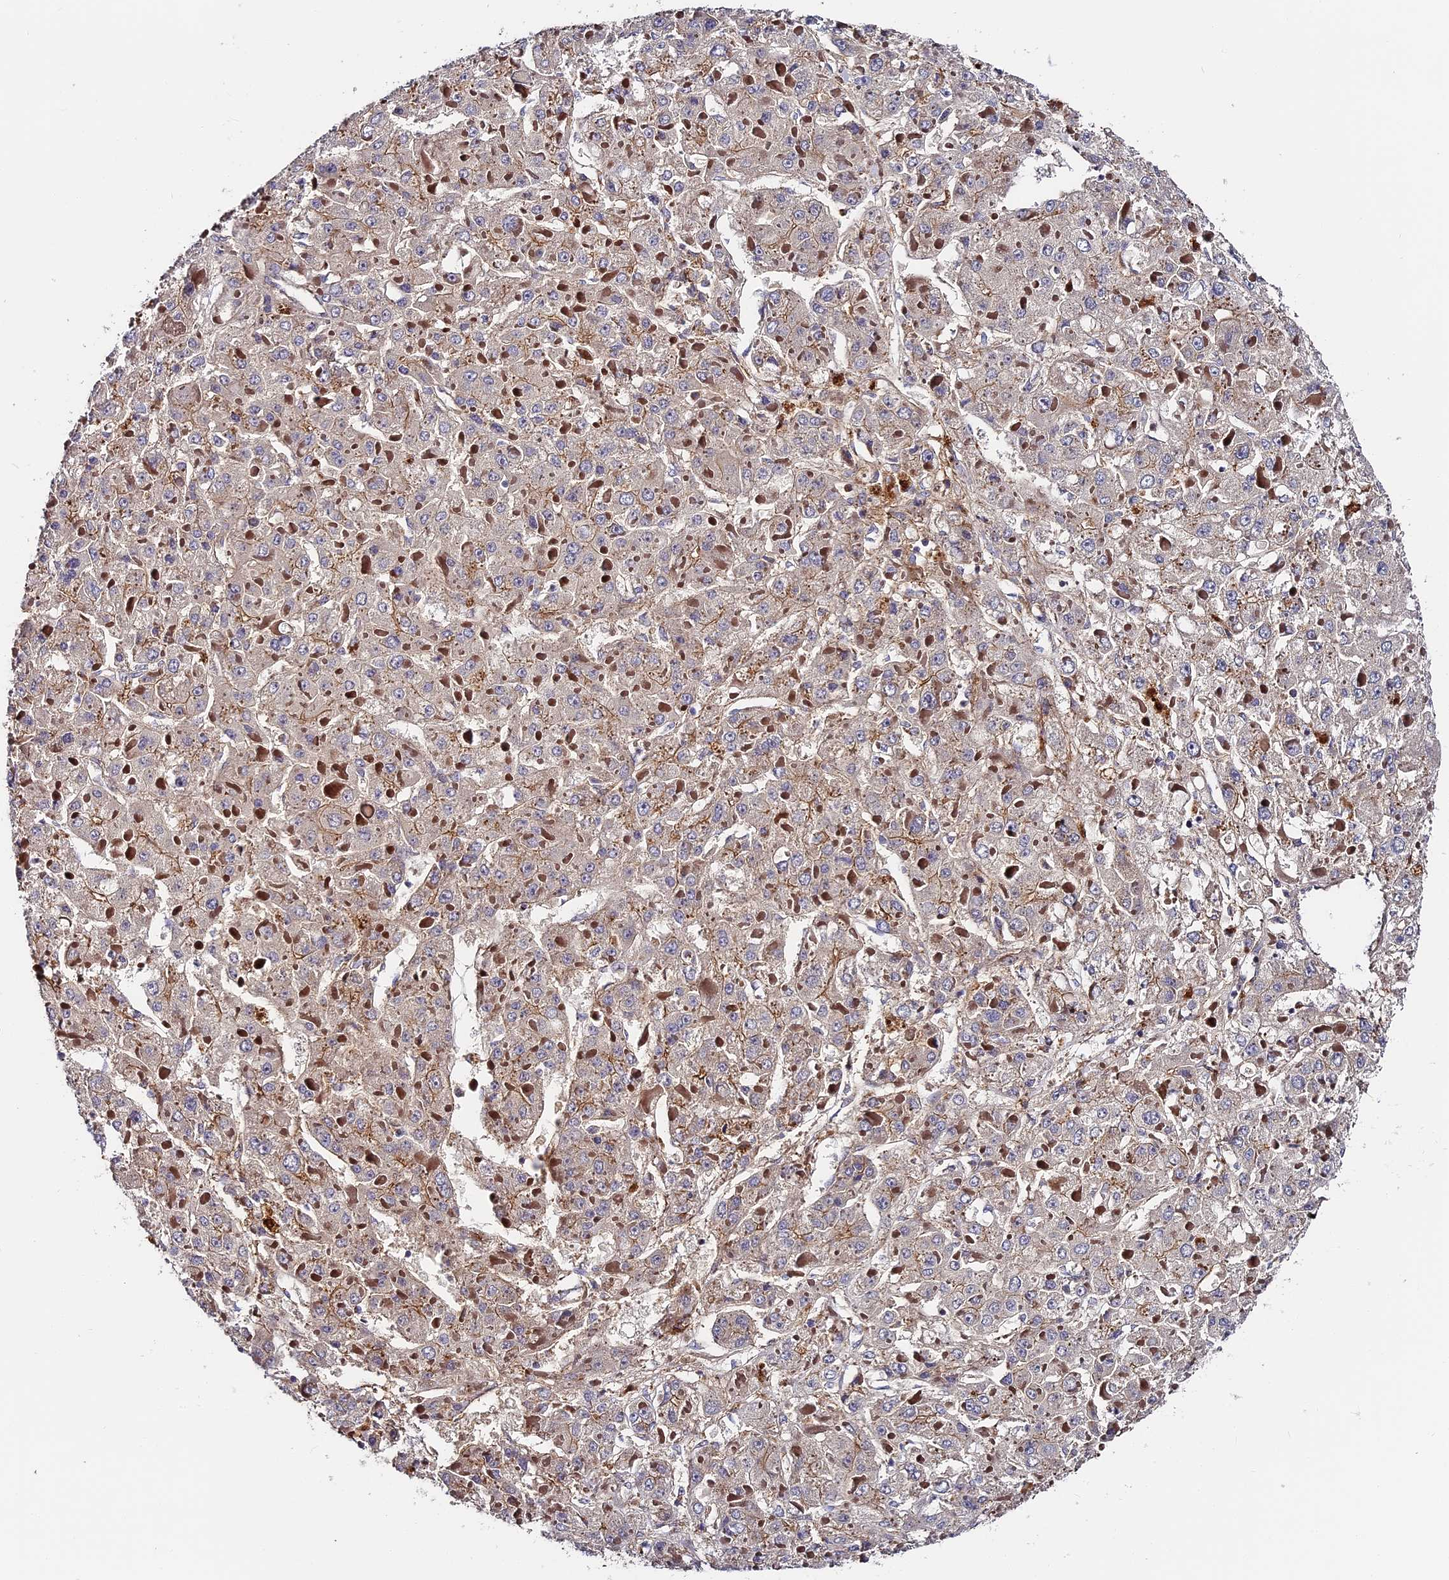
{"staining": {"intensity": "weak", "quantity": "<25%", "location": "cytoplasmic/membranous"}, "tissue": "liver cancer", "cell_type": "Tumor cells", "image_type": "cancer", "snomed": [{"axis": "morphology", "description": "Carcinoma, Hepatocellular, NOS"}, {"axis": "topography", "description": "Liver"}], "caption": "Micrograph shows no significant protein expression in tumor cells of liver hepatocellular carcinoma. (DAB immunohistochemistry, high magnification).", "gene": "MISP3", "patient": {"sex": "female", "age": 73}}